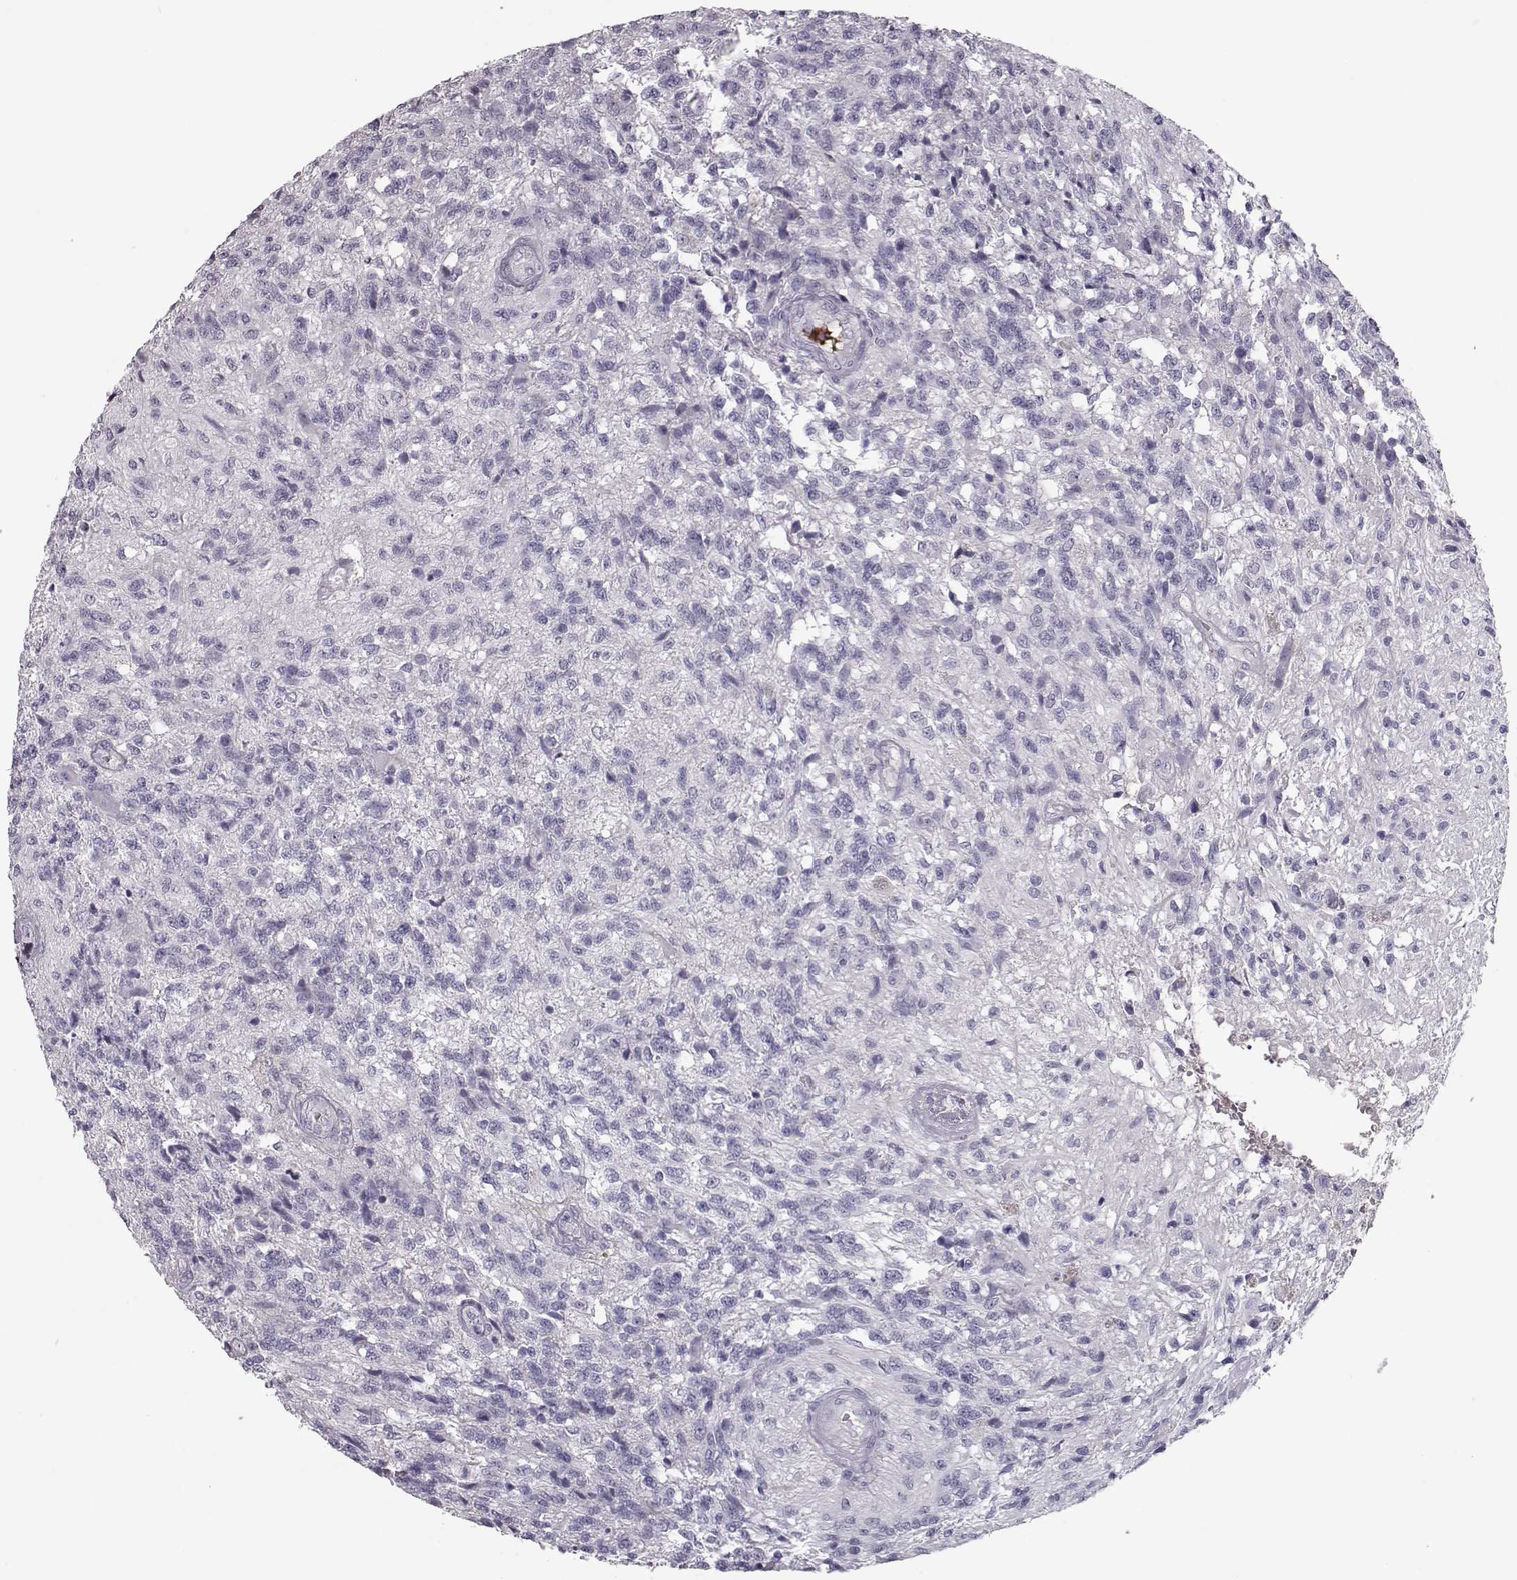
{"staining": {"intensity": "negative", "quantity": "none", "location": "none"}, "tissue": "glioma", "cell_type": "Tumor cells", "image_type": "cancer", "snomed": [{"axis": "morphology", "description": "Glioma, malignant, High grade"}, {"axis": "topography", "description": "Brain"}], "caption": "DAB immunohistochemical staining of human glioma reveals no significant staining in tumor cells.", "gene": "CCL19", "patient": {"sex": "male", "age": 56}}